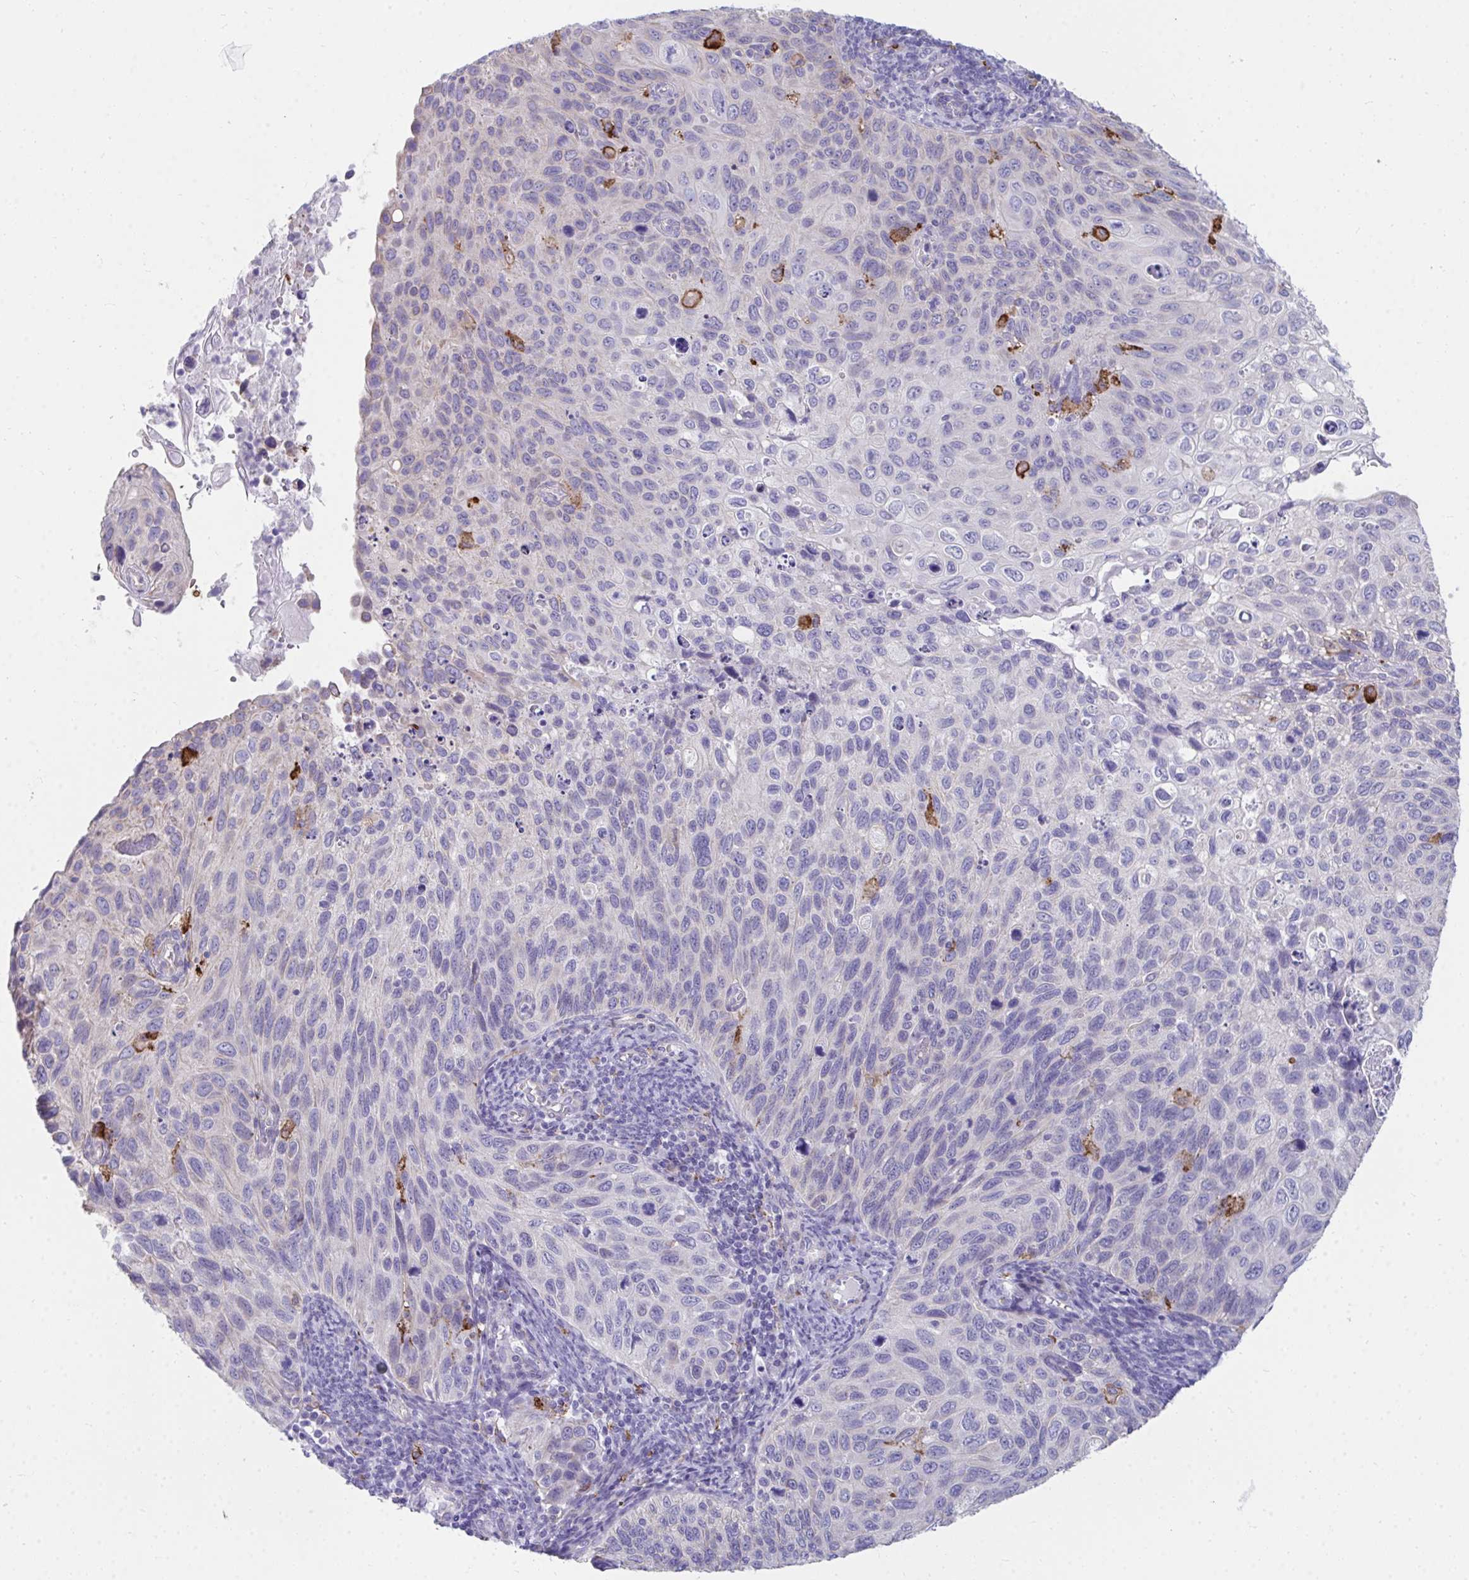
{"staining": {"intensity": "negative", "quantity": "none", "location": "none"}, "tissue": "cervical cancer", "cell_type": "Tumor cells", "image_type": "cancer", "snomed": [{"axis": "morphology", "description": "Squamous cell carcinoma, NOS"}, {"axis": "topography", "description": "Cervix"}], "caption": "Micrograph shows no significant protein staining in tumor cells of cervical cancer (squamous cell carcinoma).", "gene": "CD163", "patient": {"sex": "female", "age": 70}}